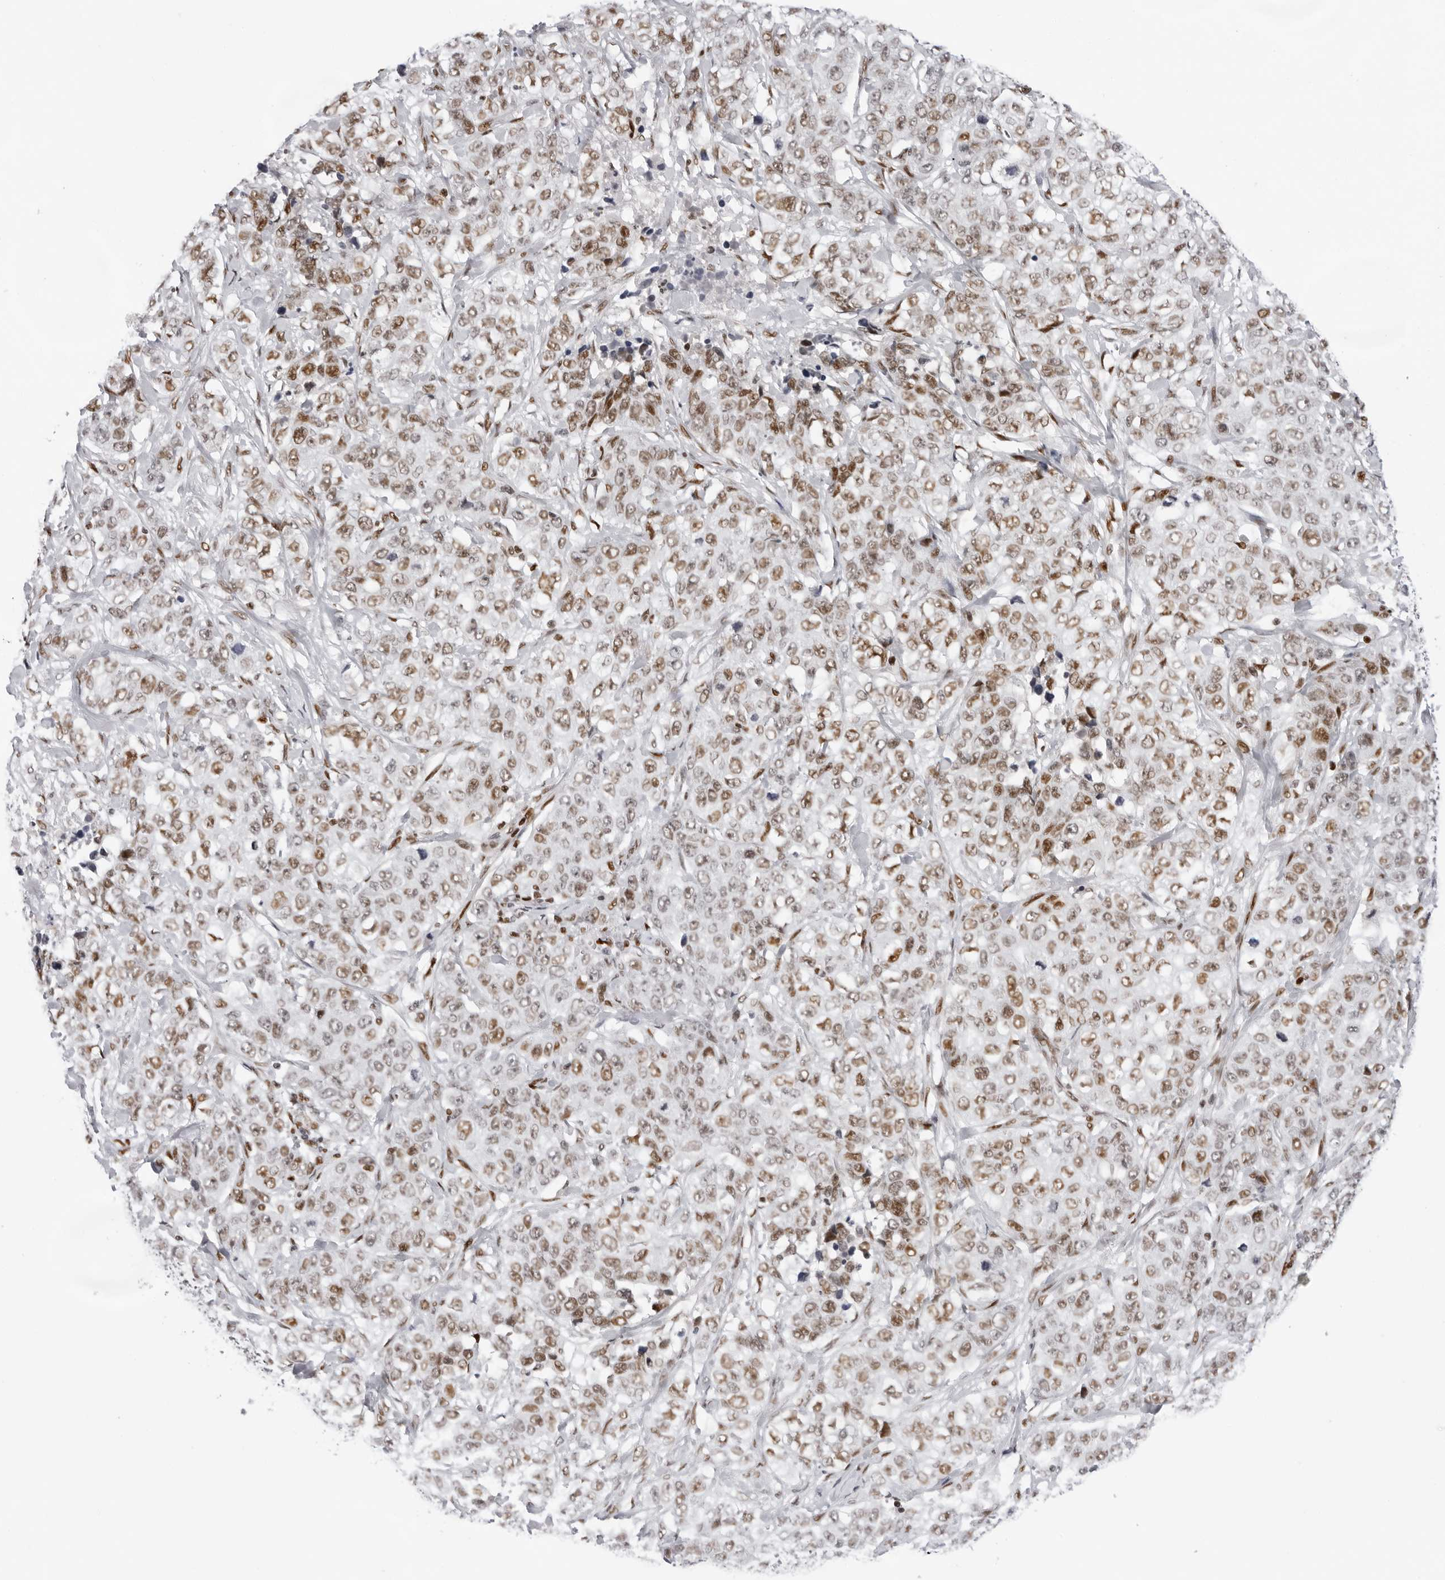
{"staining": {"intensity": "moderate", "quantity": ">75%", "location": "nuclear"}, "tissue": "stomach cancer", "cell_type": "Tumor cells", "image_type": "cancer", "snomed": [{"axis": "morphology", "description": "Adenocarcinoma, NOS"}, {"axis": "topography", "description": "Stomach"}], "caption": "A high-resolution micrograph shows immunohistochemistry staining of stomach adenocarcinoma, which shows moderate nuclear staining in about >75% of tumor cells.", "gene": "OGG1", "patient": {"sex": "male", "age": 48}}